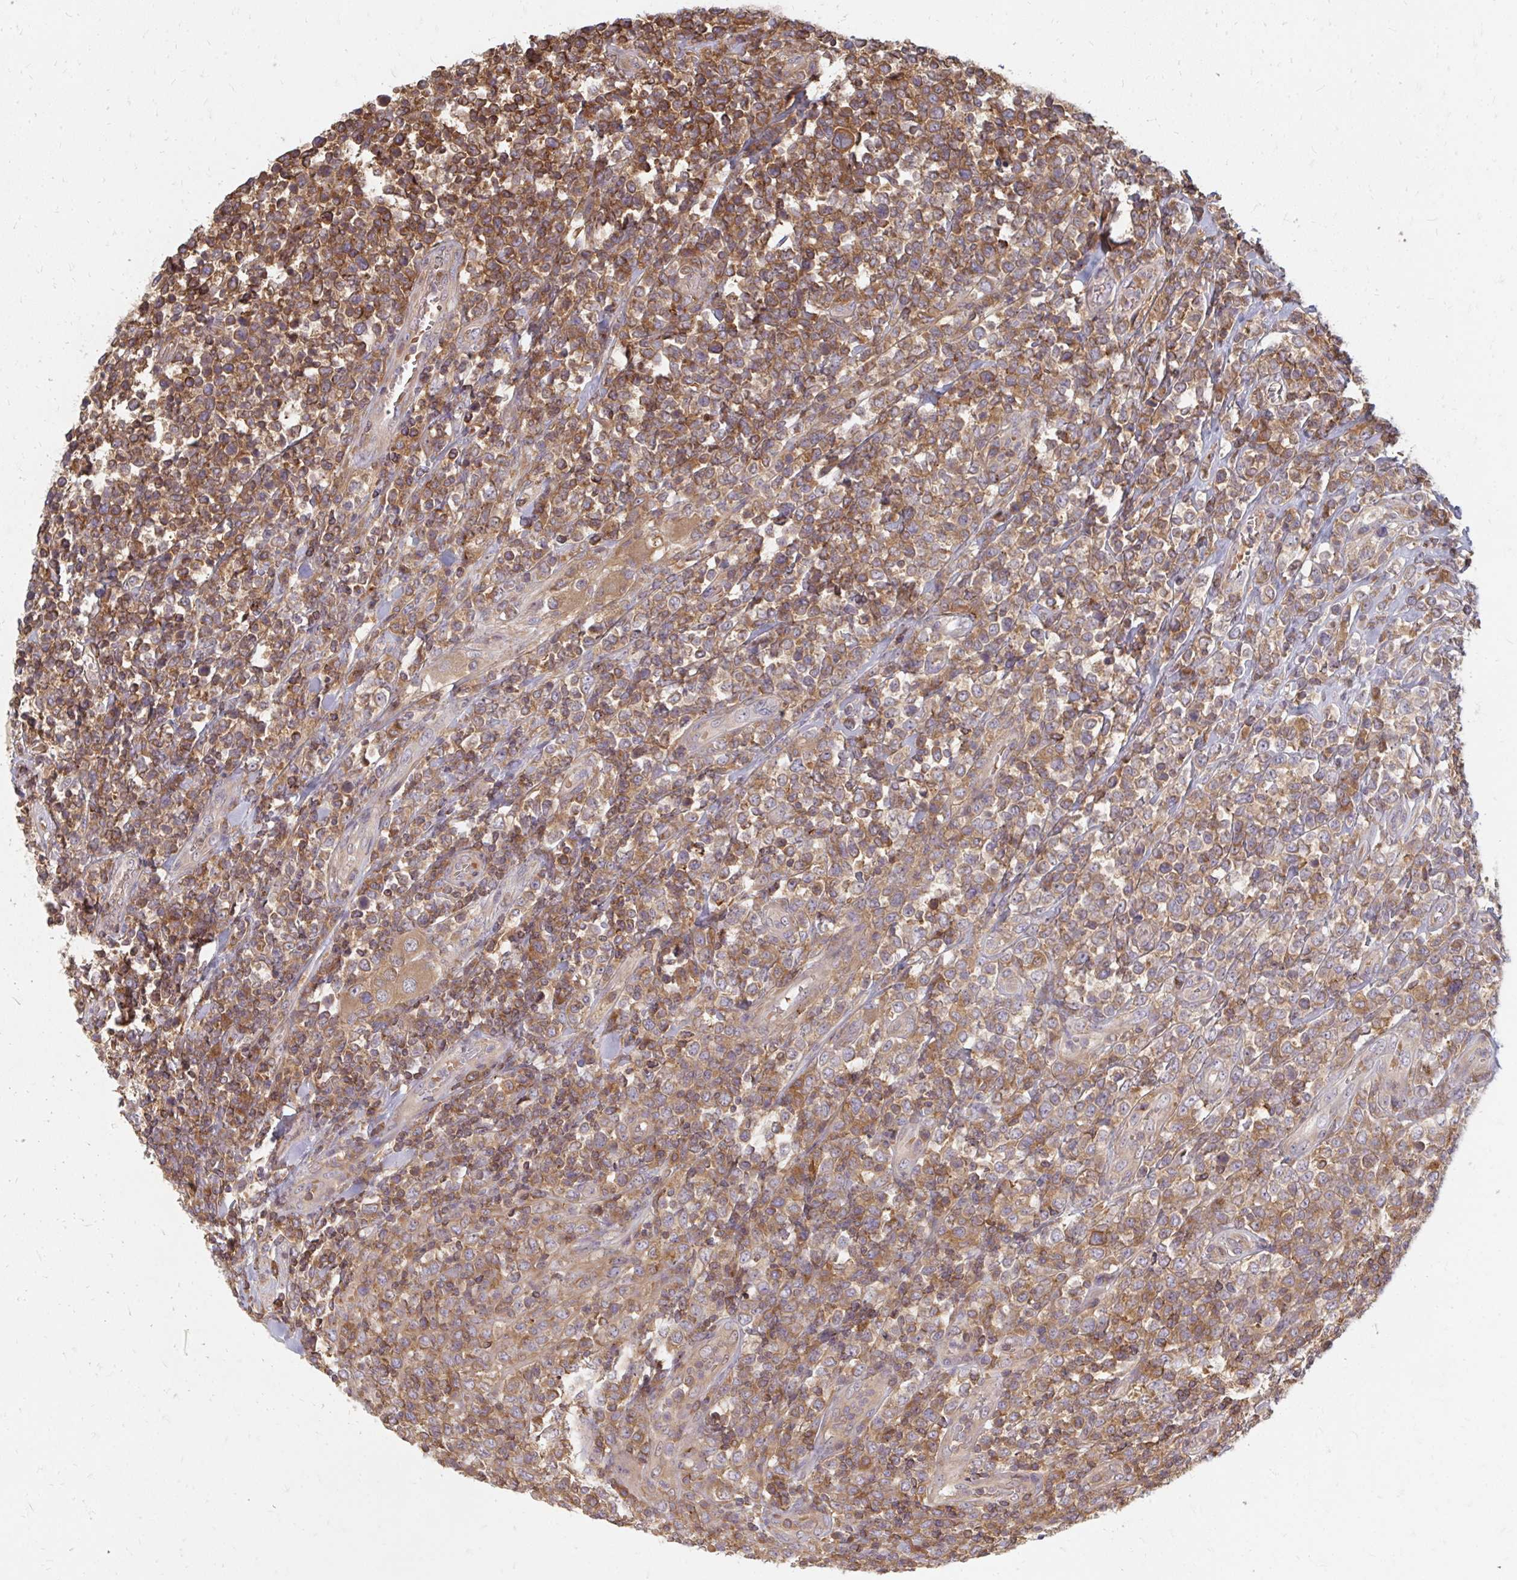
{"staining": {"intensity": "moderate", "quantity": ">75%", "location": "cytoplasmic/membranous"}, "tissue": "lymphoma", "cell_type": "Tumor cells", "image_type": "cancer", "snomed": [{"axis": "morphology", "description": "Malignant lymphoma, non-Hodgkin's type, High grade"}, {"axis": "topography", "description": "Soft tissue"}], "caption": "Immunohistochemical staining of human malignant lymphoma, non-Hodgkin's type (high-grade) displays medium levels of moderate cytoplasmic/membranous protein staining in approximately >75% of tumor cells.", "gene": "ZNF285", "patient": {"sex": "female", "age": 56}}